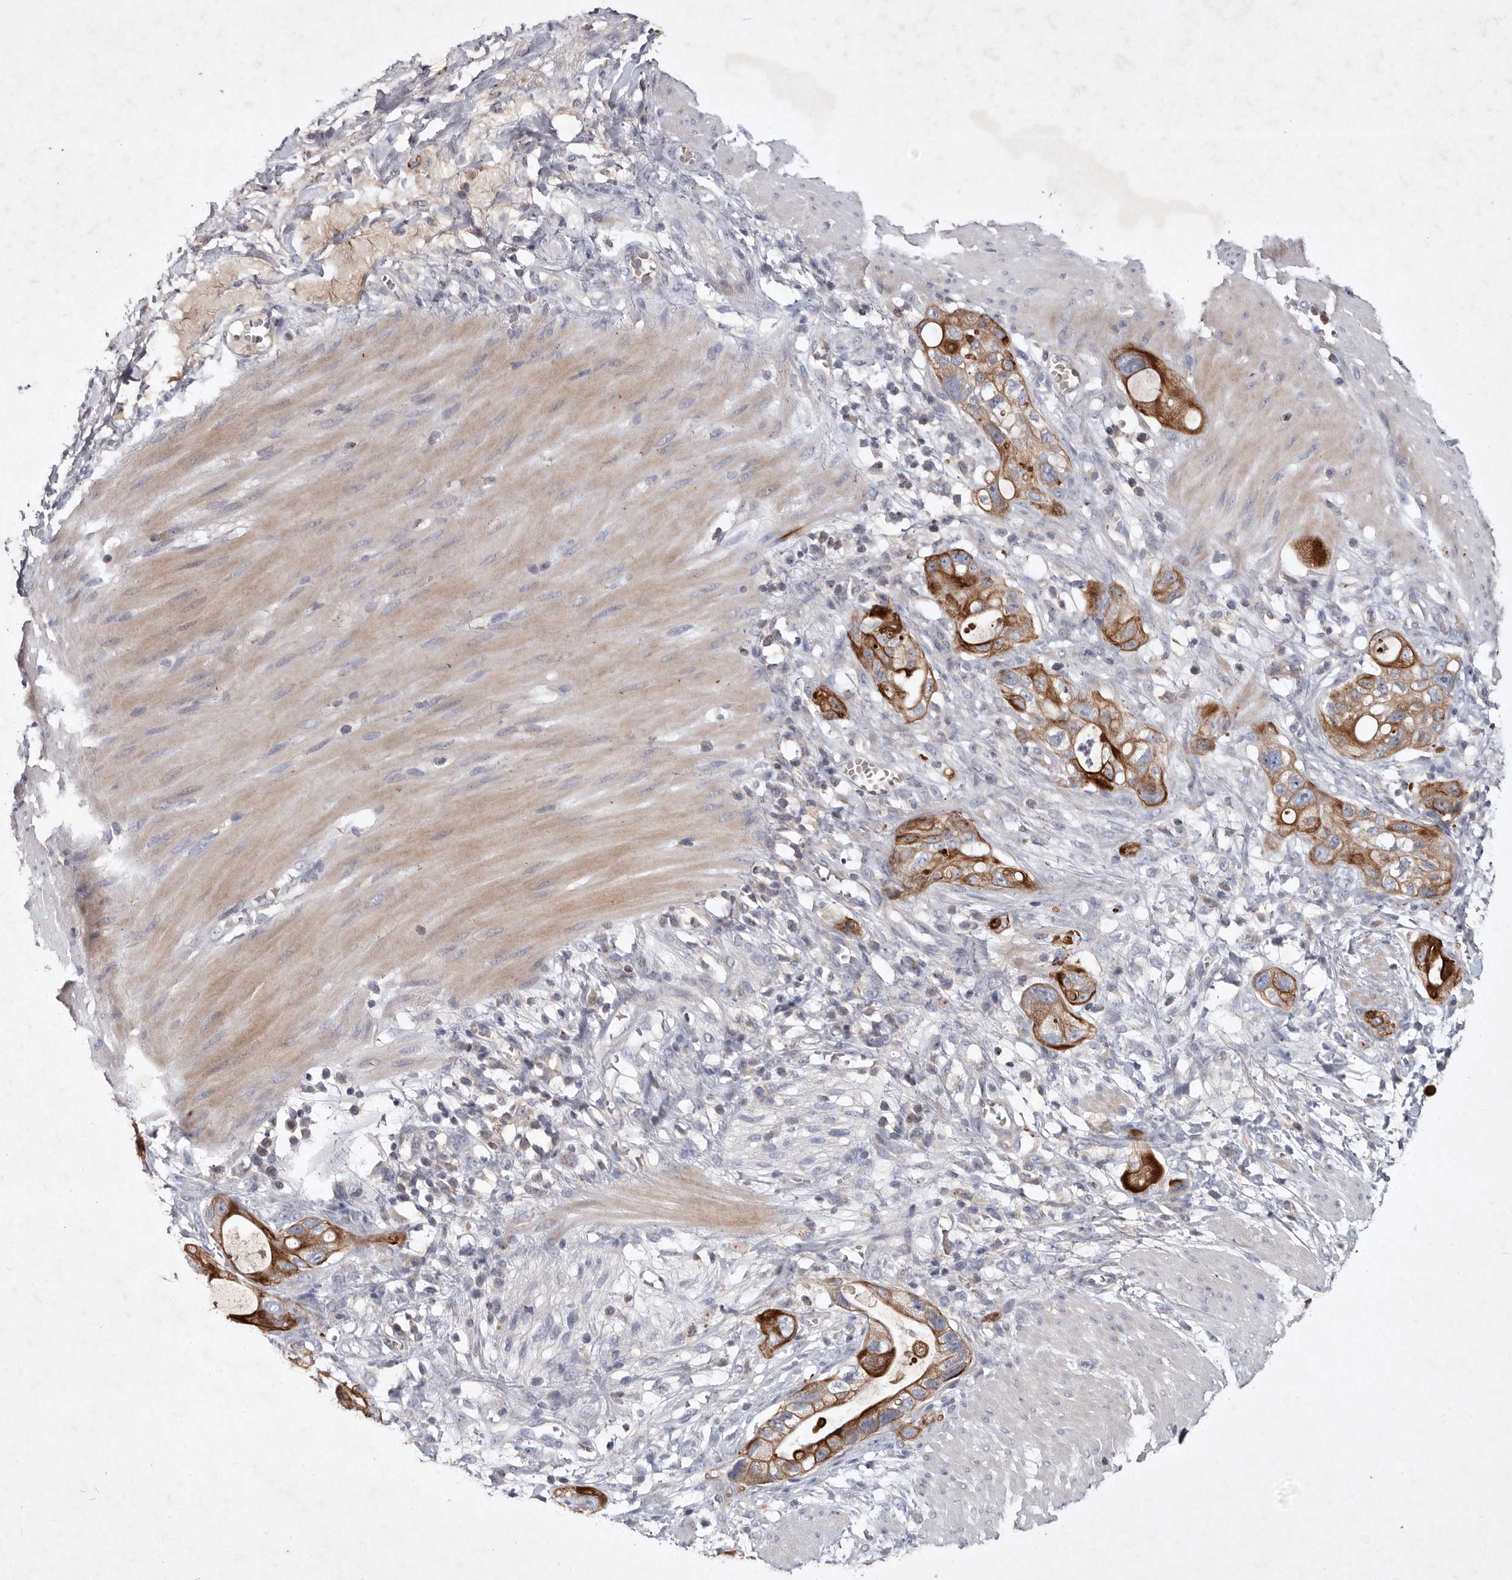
{"staining": {"intensity": "strong", "quantity": "25%-75%", "location": "cytoplasmic/membranous"}, "tissue": "stomach cancer", "cell_type": "Tumor cells", "image_type": "cancer", "snomed": [{"axis": "morphology", "description": "Adenocarcinoma, NOS"}, {"axis": "topography", "description": "Stomach"}, {"axis": "topography", "description": "Stomach, lower"}], "caption": "Strong cytoplasmic/membranous protein expression is appreciated in about 25%-75% of tumor cells in stomach cancer.", "gene": "TNFSF14", "patient": {"sex": "female", "age": 48}}